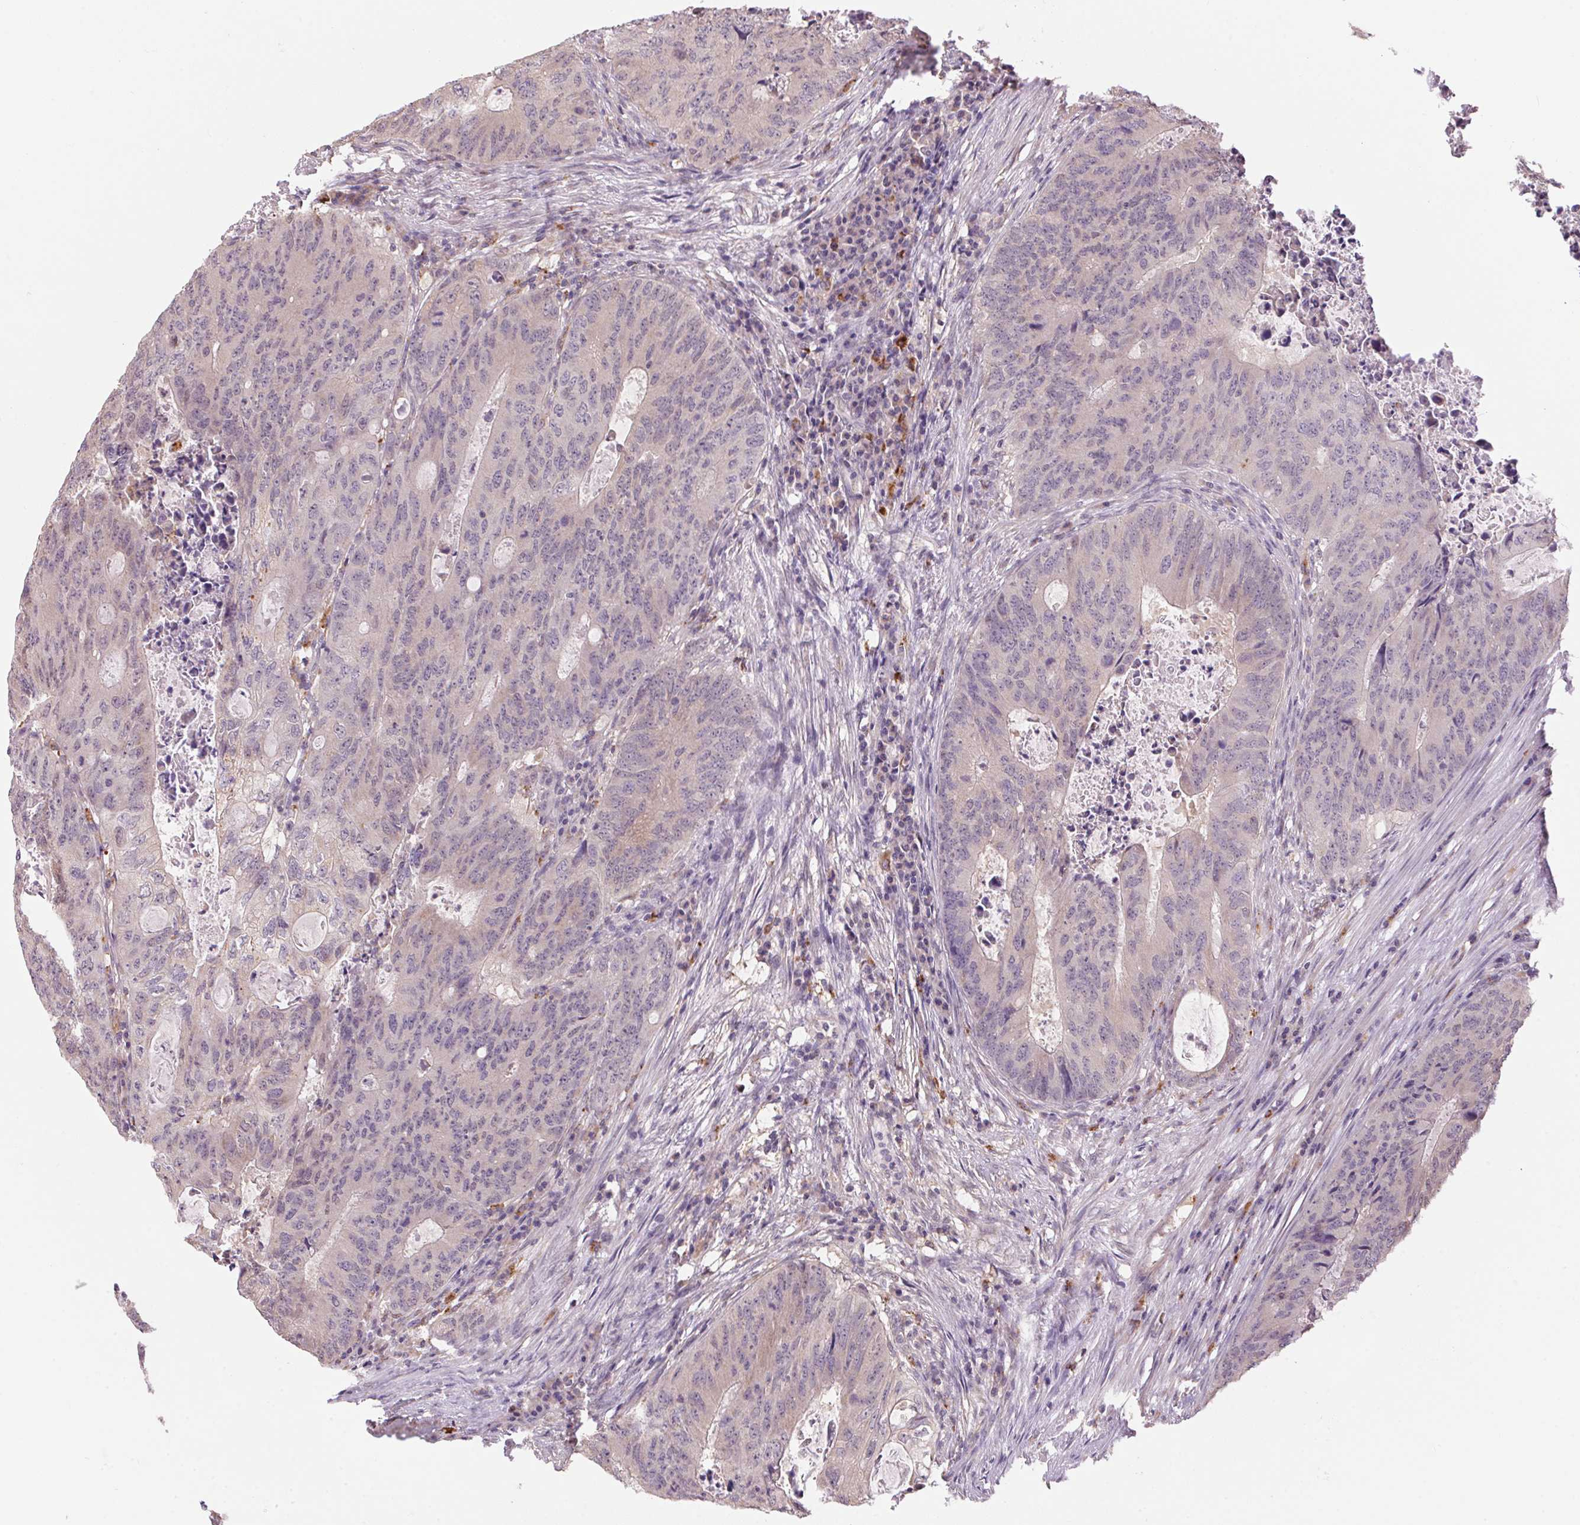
{"staining": {"intensity": "weak", "quantity": "25%-75%", "location": "cytoplasmic/membranous"}, "tissue": "colorectal cancer", "cell_type": "Tumor cells", "image_type": "cancer", "snomed": [{"axis": "morphology", "description": "Adenocarcinoma, NOS"}, {"axis": "topography", "description": "Colon"}], "caption": "Immunohistochemistry micrograph of neoplastic tissue: human colorectal adenocarcinoma stained using immunohistochemistry (IHC) shows low levels of weak protein expression localized specifically in the cytoplasmic/membranous of tumor cells, appearing as a cytoplasmic/membranous brown color.", "gene": "ADH5", "patient": {"sex": "male", "age": 67}}